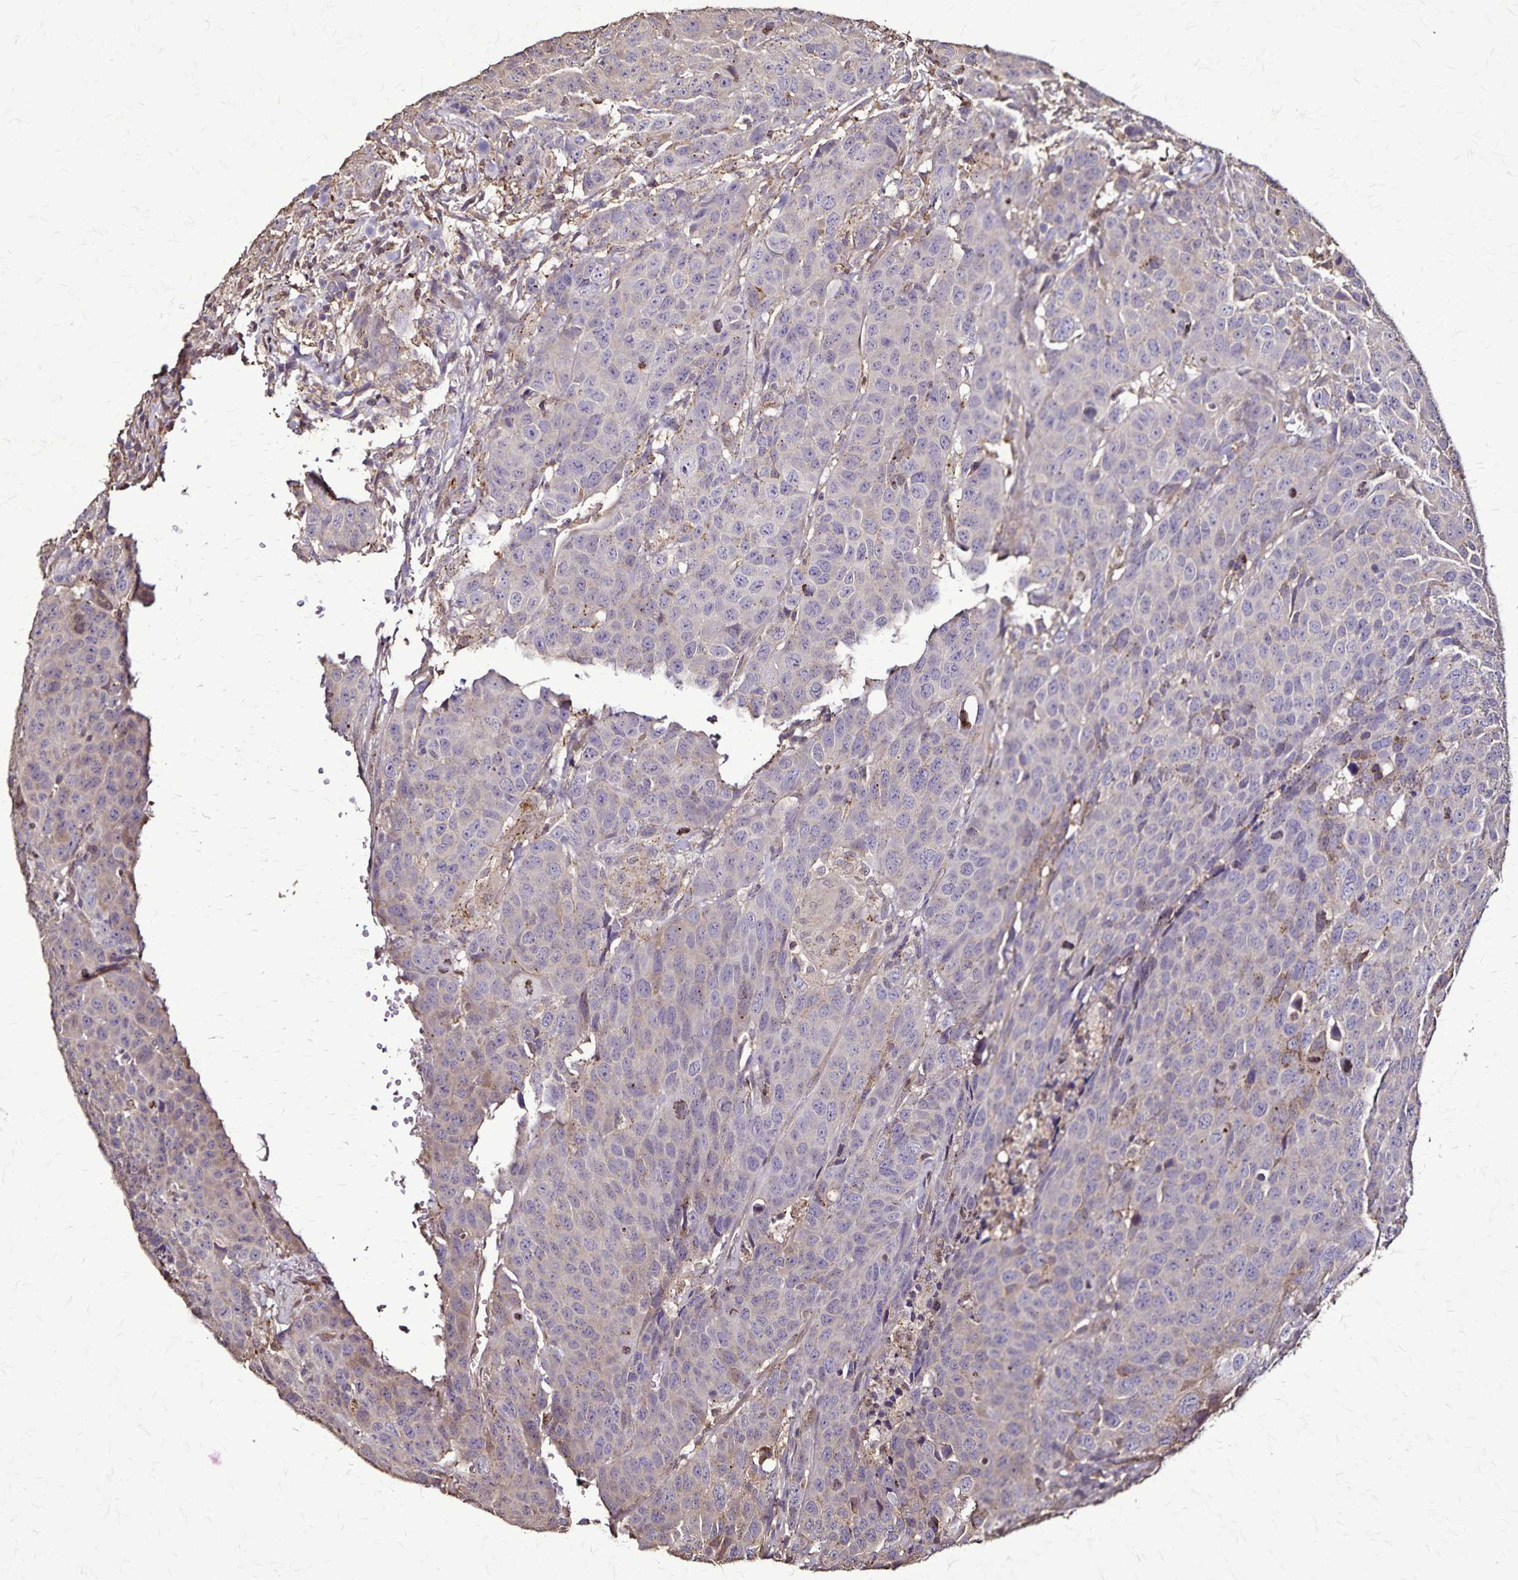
{"staining": {"intensity": "negative", "quantity": "none", "location": "none"}, "tissue": "head and neck cancer", "cell_type": "Tumor cells", "image_type": "cancer", "snomed": [{"axis": "morphology", "description": "Squamous cell carcinoma, NOS"}, {"axis": "topography", "description": "Head-Neck"}], "caption": "An IHC histopathology image of head and neck cancer (squamous cell carcinoma) is shown. There is no staining in tumor cells of head and neck cancer (squamous cell carcinoma).", "gene": "CHMP1B", "patient": {"sex": "male", "age": 66}}